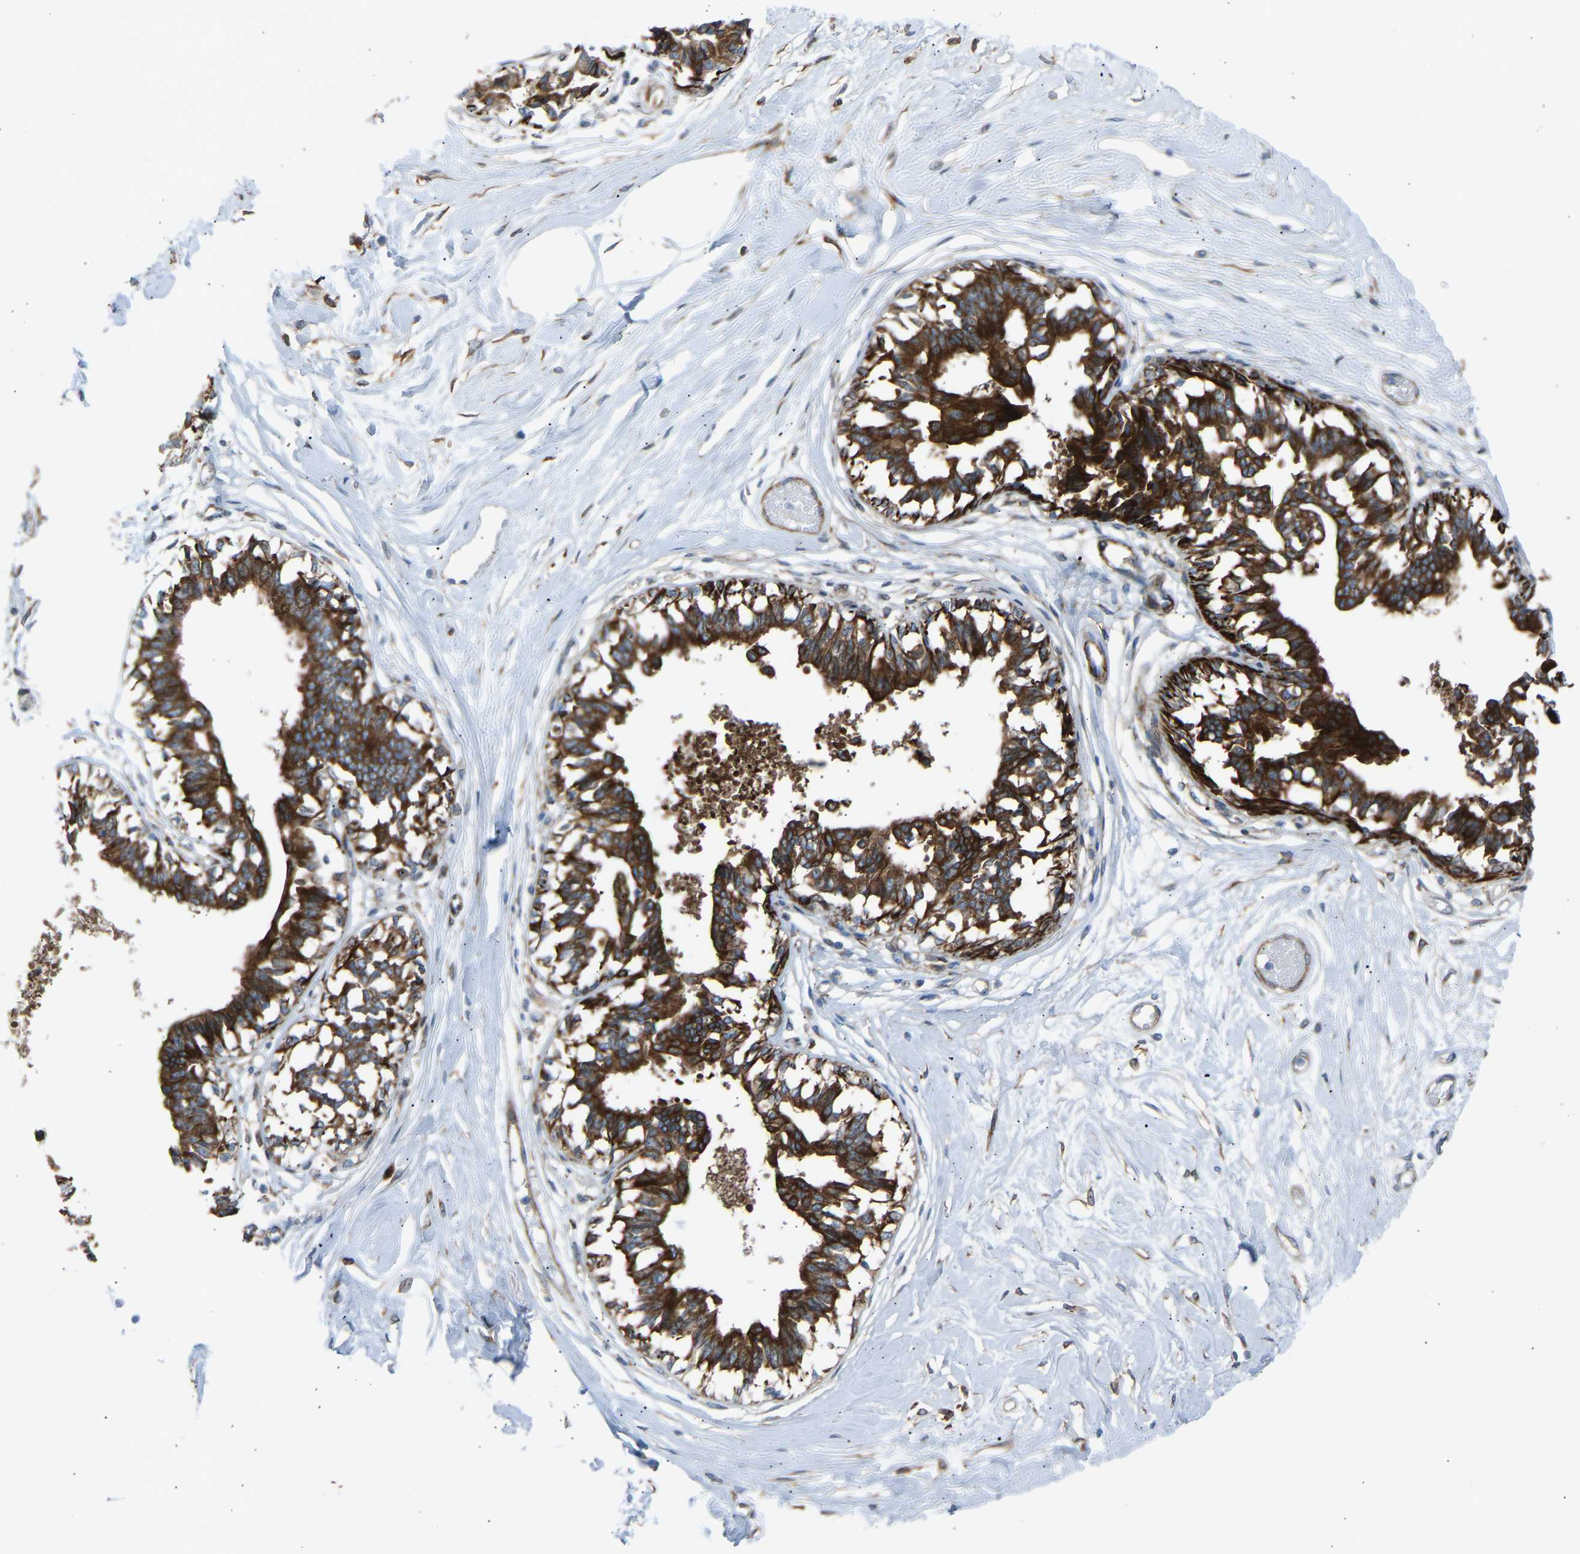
{"staining": {"intensity": "negative", "quantity": "none", "location": "none"}, "tissue": "breast", "cell_type": "Adipocytes", "image_type": "normal", "snomed": [{"axis": "morphology", "description": "Normal tissue, NOS"}, {"axis": "topography", "description": "Breast"}], "caption": "DAB (3,3'-diaminobenzidine) immunohistochemical staining of unremarkable breast demonstrates no significant staining in adipocytes.", "gene": "VPS41", "patient": {"sex": "female", "age": 45}}